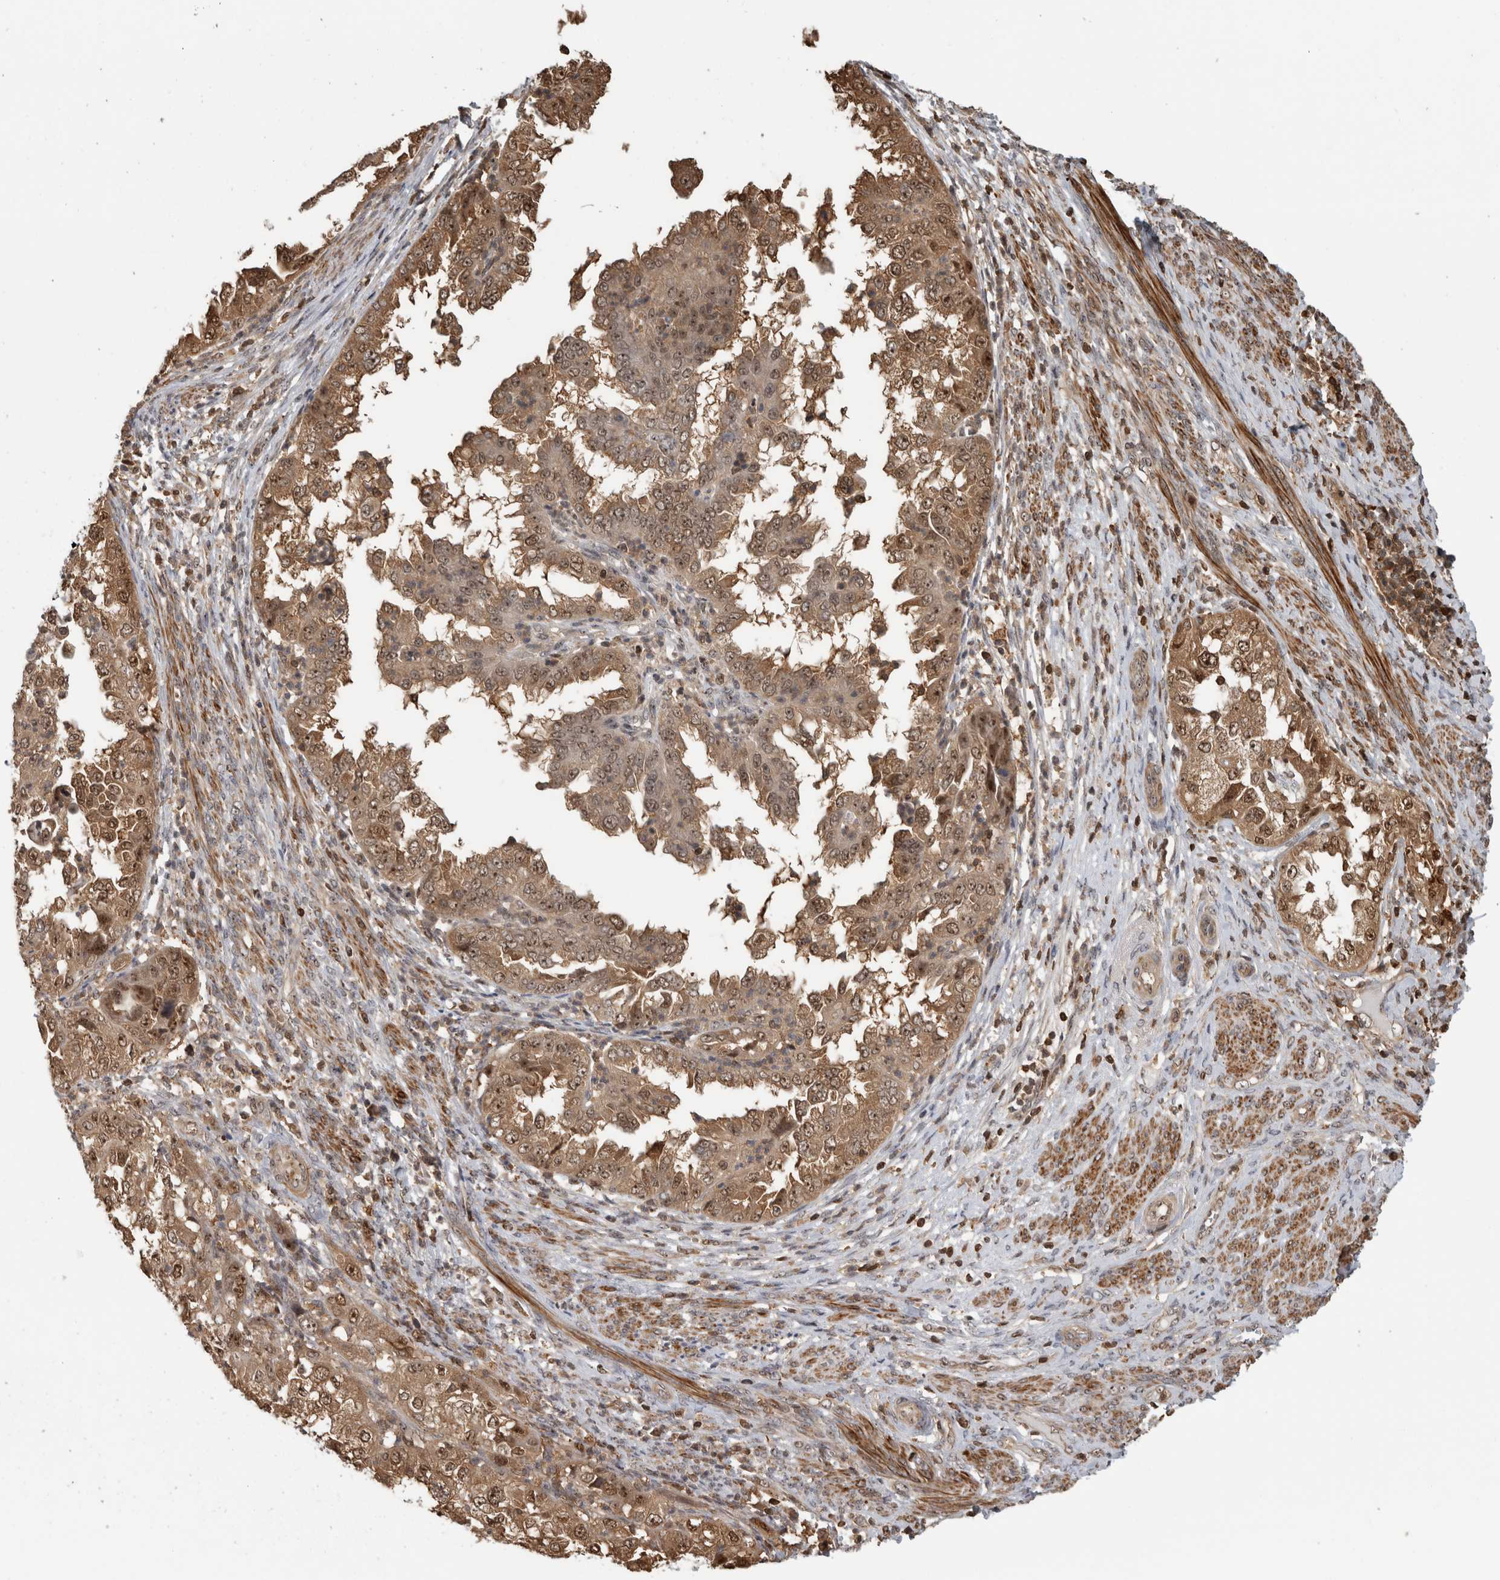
{"staining": {"intensity": "moderate", "quantity": ">75%", "location": "cytoplasmic/membranous,nuclear"}, "tissue": "endometrial cancer", "cell_type": "Tumor cells", "image_type": "cancer", "snomed": [{"axis": "morphology", "description": "Adenocarcinoma, NOS"}, {"axis": "topography", "description": "Endometrium"}], "caption": "IHC micrograph of neoplastic tissue: endometrial cancer stained using immunohistochemistry demonstrates medium levels of moderate protein expression localized specifically in the cytoplasmic/membranous and nuclear of tumor cells, appearing as a cytoplasmic/membranous and nuclear brown color.", "gene": "TDRD7", "patient": {"sex": "female", "age": 85}}